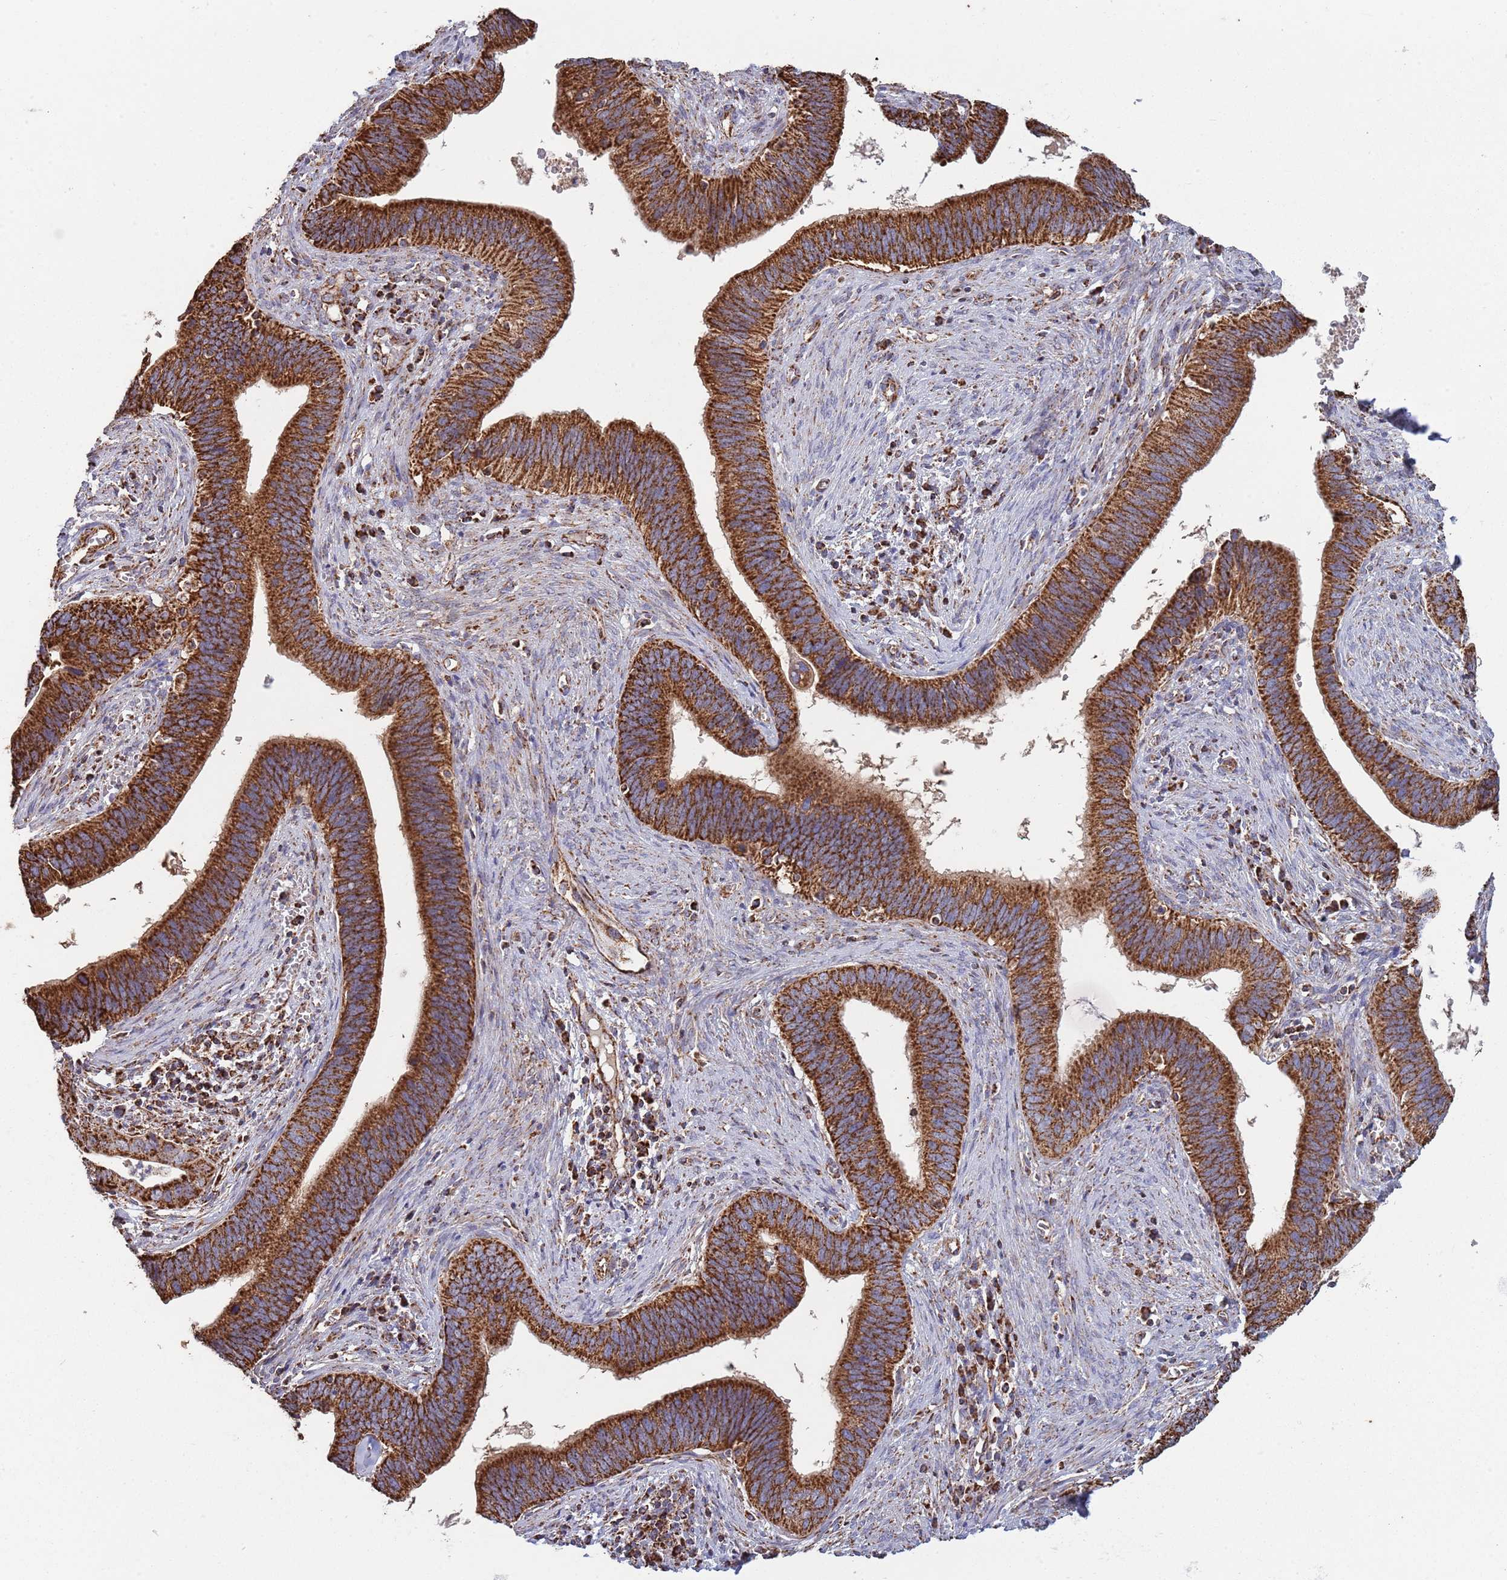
{"staining": {"intensity": "strong", "quantity": ">75%", "location": "cytoplasmic/membranous"}, "tissue": "cervical cancer", "cell_type": "Tumor cells", "image_type": "cancer", "snomed": [{"axis": "morphology", "description": "Adenocarcinoma, NOS"}, {"axis": "topography", "description": "Cervix"}], "caption": "Protein analysis of cervical cancer tissue shows strong cytoplasmic/membranous positivity in about >75% of tumor cells.", "gene": "VPS16", "patient": {"sex": "female", "age": 42}}